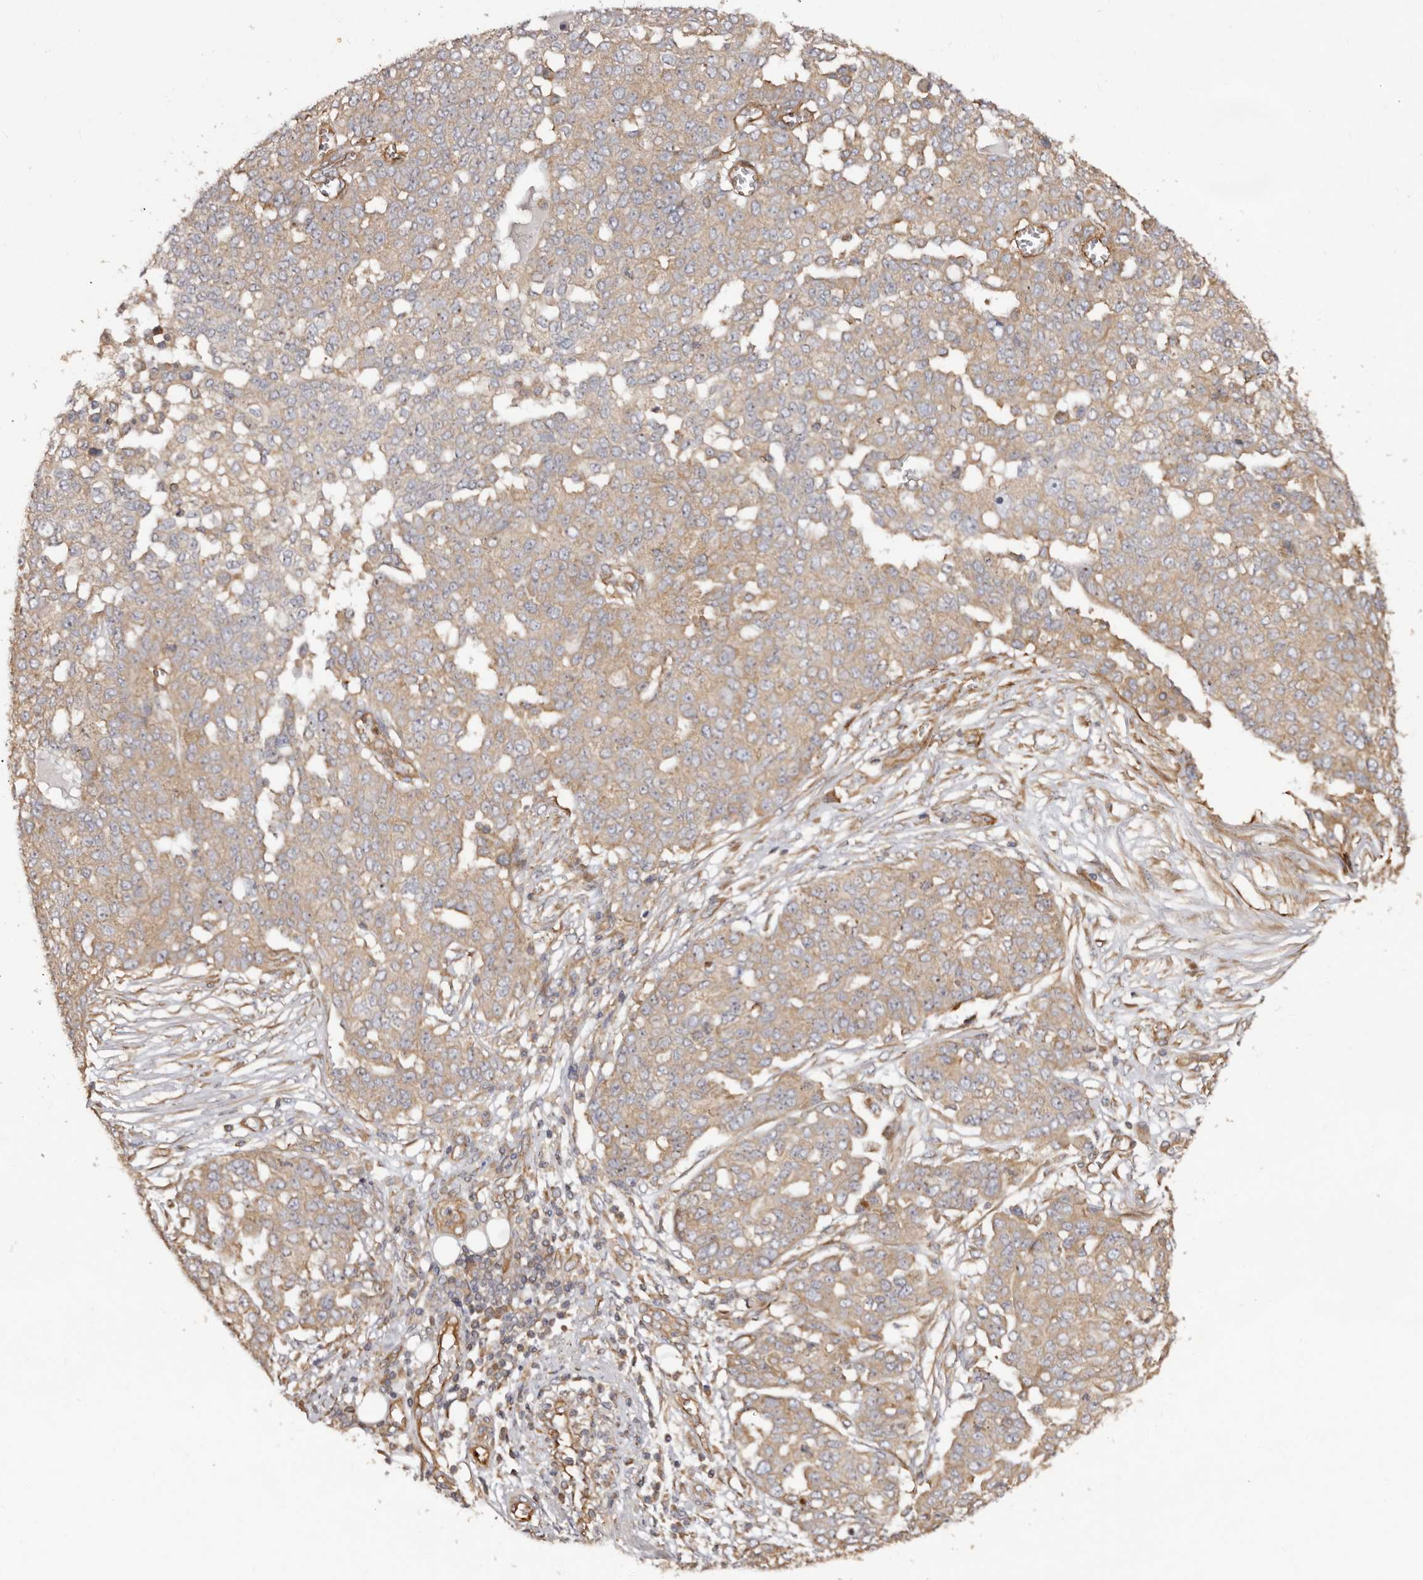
{"staining": {"intensity": "weak", "quantity": "25%-75%", "location": "cytoplasmic/membranous"}, "tissue": "ovarian cancer", "cell_type": "Tumor cells", "image_type": "cancer", "snomed": [{"axis": "morphology", "description": "Cystadenocarcinoma, serous, NOS"}, {"axis": "topography", "description": "Soft tissue"}, {"axis": "topography", "description": "Ovary"}], "caption": "Immunohistochemical staining of human ovarian cancer (serous cystadenocarcinoma) demonstrates weak cytoplasmic/membranous protein expression in approximately 25%-75% of tumor cells. The staining was performed using DAB (3,3'-diaminobenzidine) to visualize the protein expression in brown, while the nuclei were stained in blue with hematoxylin (Magnification: 20x).", "gene": "RPS6", "patient": {"sex": "female", "age": 57}}